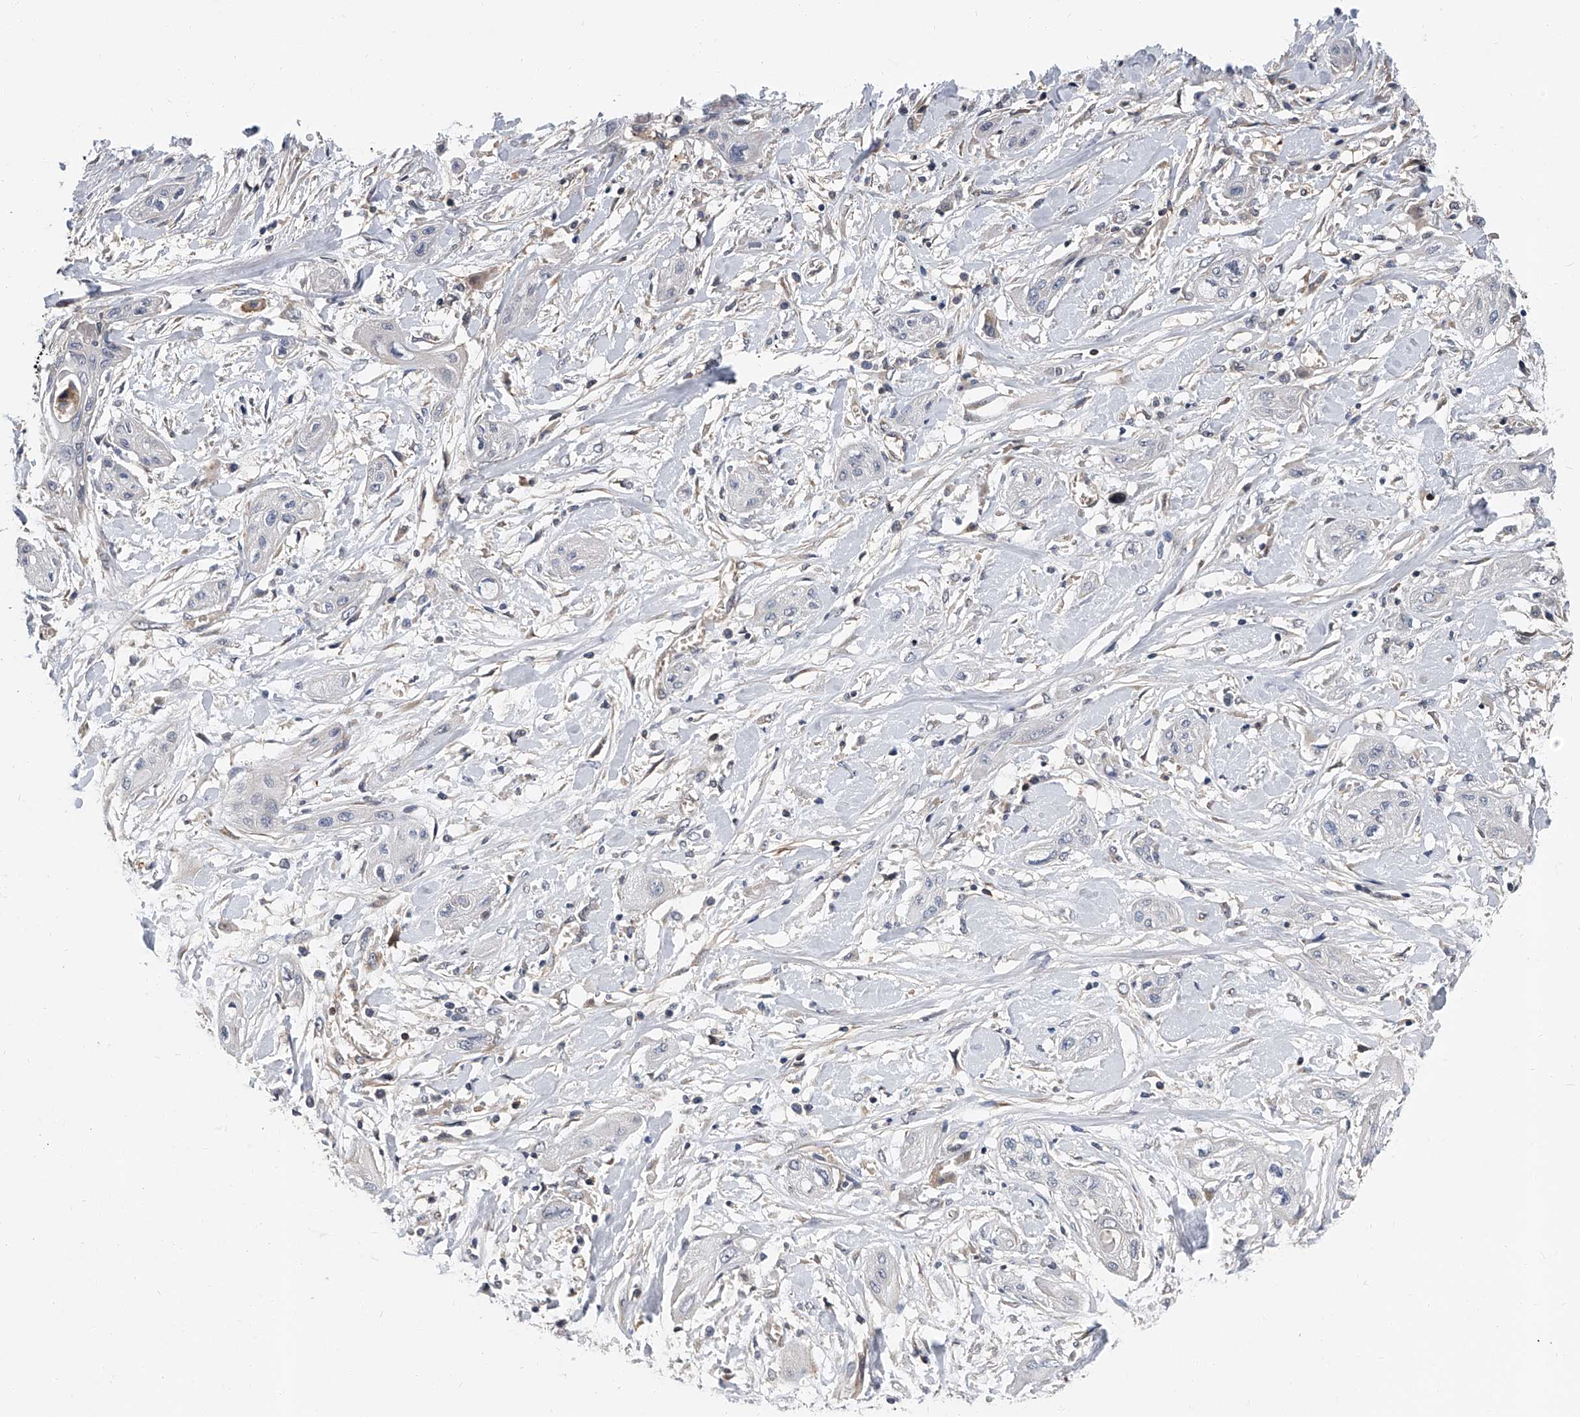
{"staining": {"intensity": "negative", "quantity": "none", "location": "none"}, "tissue": "lung cancer", "cell_type": "Tumor cells", "image_type": "cancer", "snomed": [{"axis": "morphology", "description": "Squamous cell carcinoma, NOS"}, {"axis": "topography", "description": "Lung"}], "caption": "High power microscopy histopathology image of an immunohistochemistry photomicrograph of lung cancer, revealing no significant expression in tumor cells.", "gene": "CD200", "patient": {"sex": "female", "age": 47}}